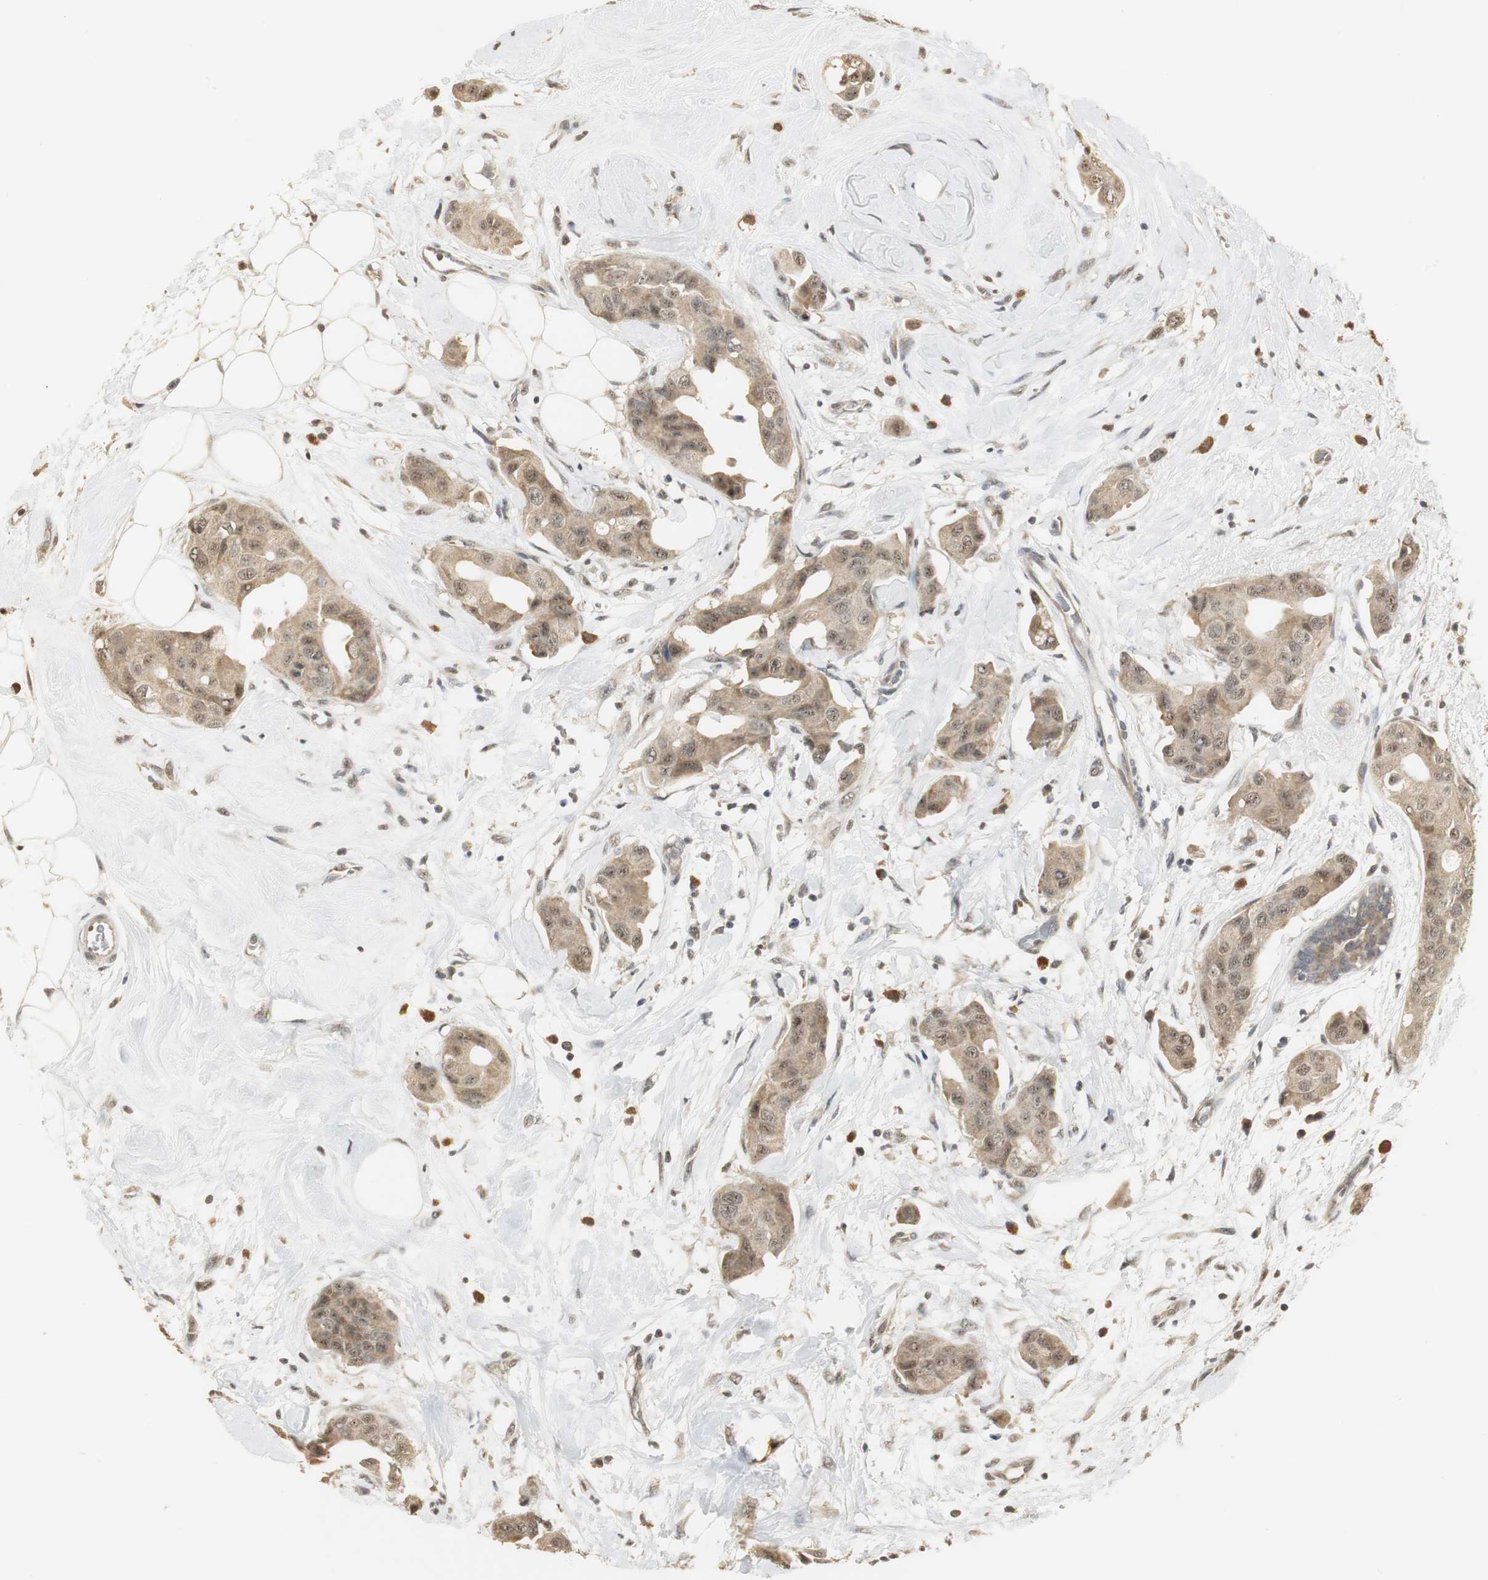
{"staining": {"intensity": "weak", "quantity": "25%-75%", "location": "cytoplasmic/membranous,nuclear"}, "tissue": "breast cancer", "cell_type": "Tumor cells", "image_type": "cancer", "snomed": [{"axis": "morphology", "description": "Duct carcinoma"}, {"axis": "topography", "description": "Breast"}], "caption": "Approximately 25%-75% of tumor cells in breast infiltrating ductal carcinoma demonstrate weak cytoplasmic/membranous and nuclear protein expression as visualized by brown immunohistochemical staining.", "gene": "ELOA", "patient": {"sex": "female", "age": 40}}